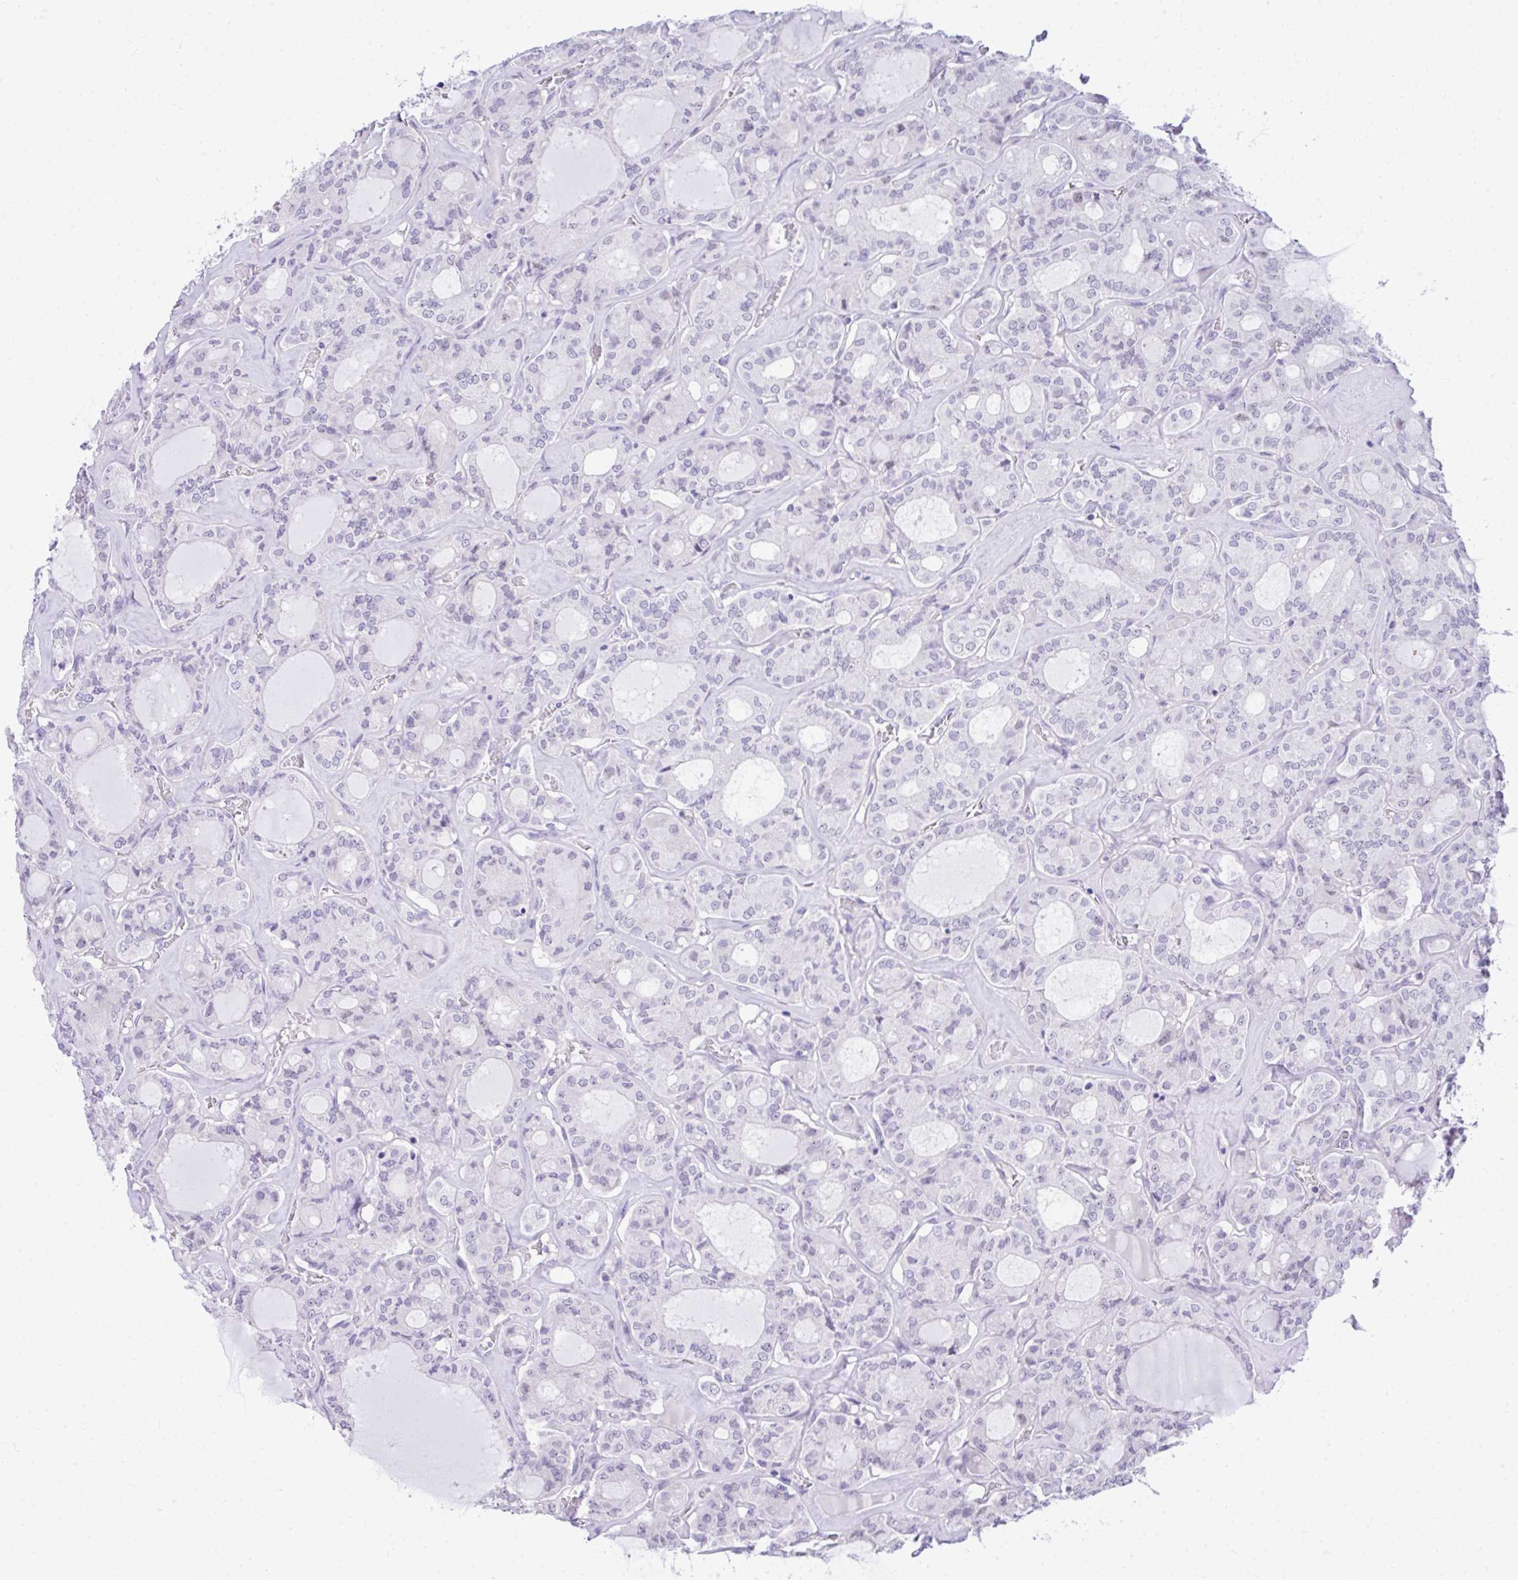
{"staining": {"intensity": "negative", "quantity": "none", "location": "none"}, "tissue": "thyroid cancer", "cell_type": "Tumor cells", "image_type": "cancer", "snomed": [{"axis": "morphology", "description": "Papillary adenocarcinoma, NOS"}, {"axis": "topography", "description": "Thyroid gland"}], "caption": "IHC photomicrograph of thyroid cancer (papillary adenocarcinoma) stained for a protein (brown), which shows no positivity in tumor cells. (Immunohistochemistry, brightfield microscopy, high magnification).", "gene": "EID3", "patient": {"sex": "male", "age": 87}}